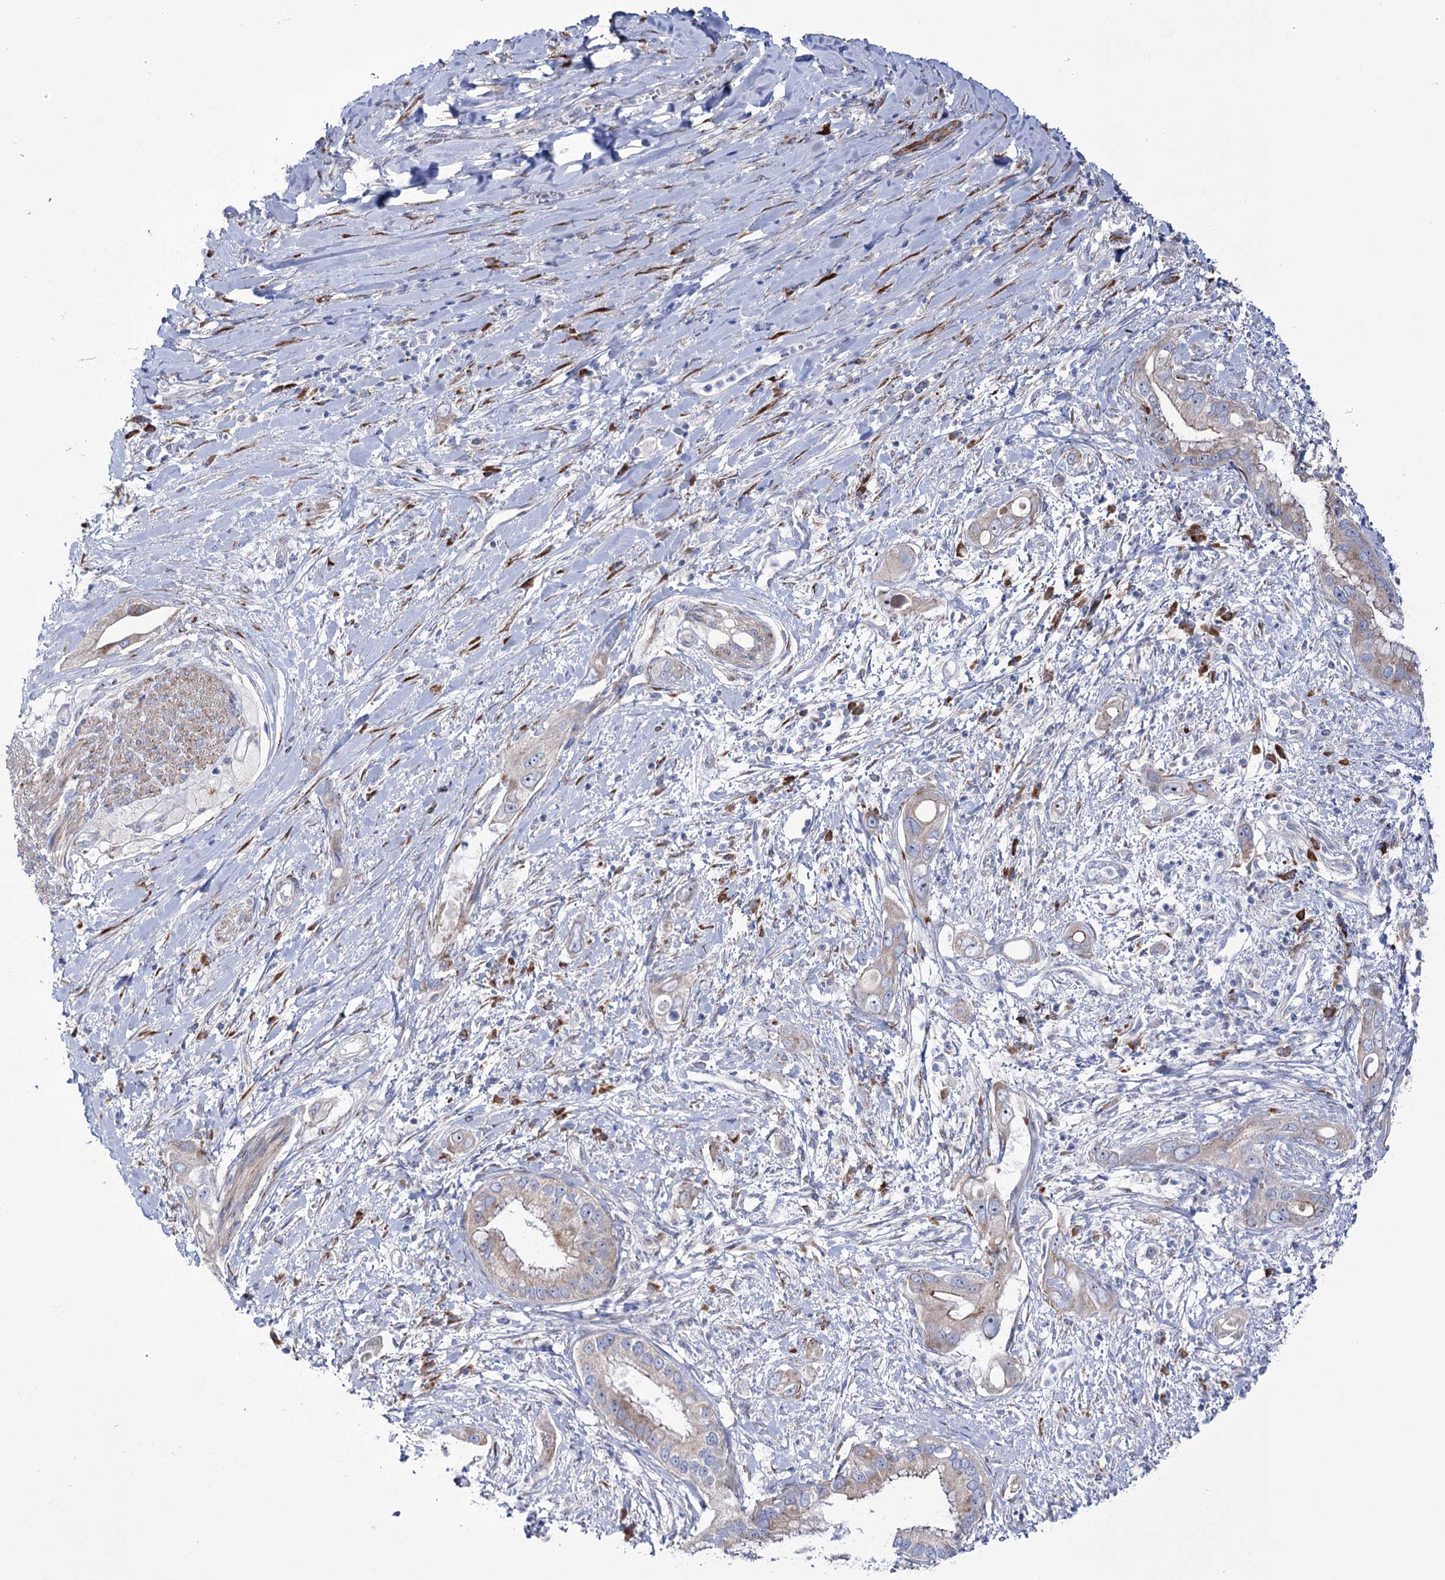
{"staining": {"intensity": "weak", "quantity": "<25%", "location": "cytoplasmic/membranous"}, "tissue": "pancreatic cancer", "cell_type": "Tumor cells", "image_type": "cancer", "snomed": [{"axis": "morphology", "description": "Inflammation, NOS"}, {"axis": "morphology", "description": "Adenocarcinoma, NOS"}, {"axis": "topography", "description": "Pancreas"}], "caption": "Protein analysis of adenocarcinoma (pancreatic) reveals no significant expression in tumor cells. (Stains: DAB (3,3'-diaminobenzidine) IHC with hematoxylin counter stain, Microscopy: brightfield microscopy at high magnification).", "gene": "METTL5", "patient": {"sex": "female", "age": 56}}